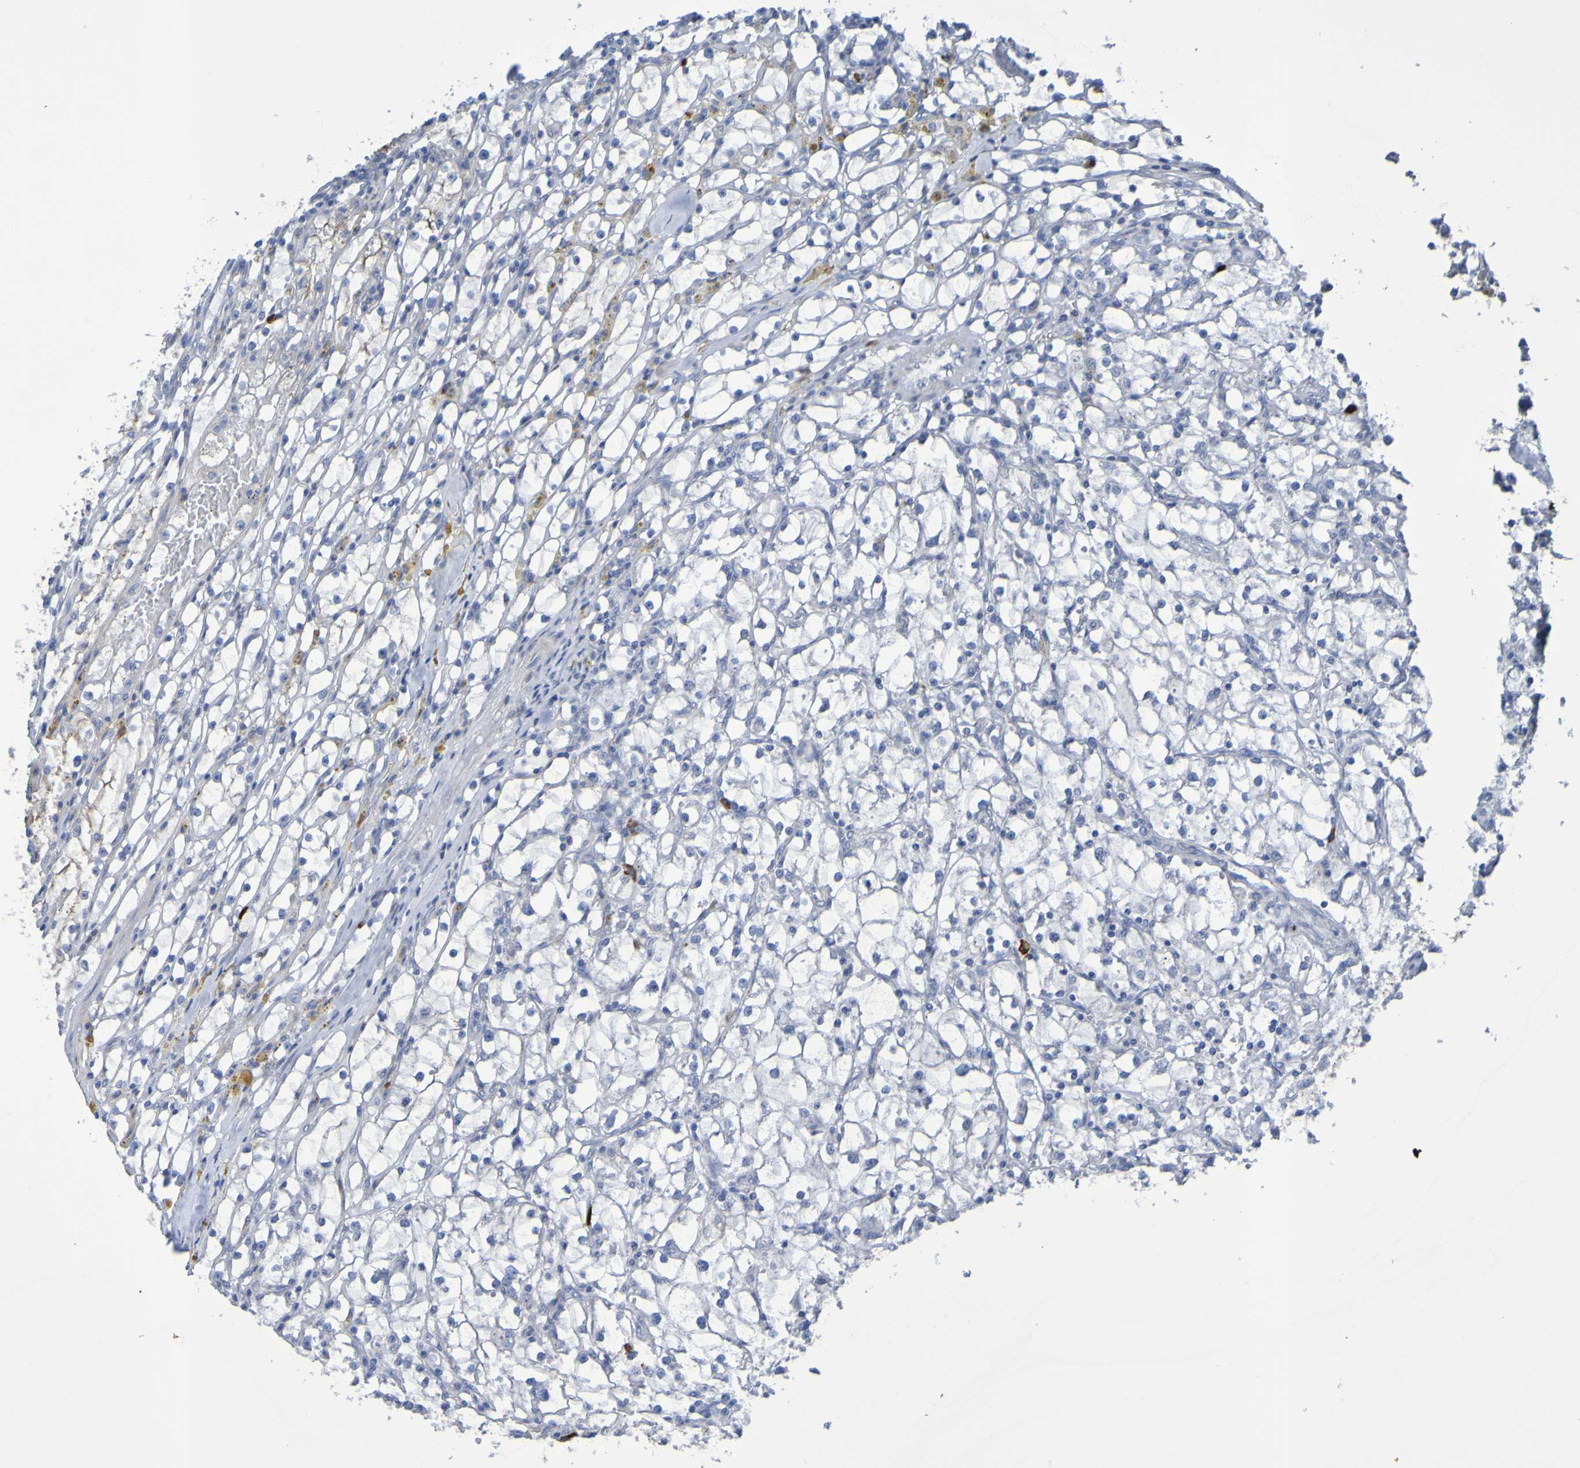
{"staining": {"intensity": "negative", "quantity": "none", "location": "none"}, "tissue": "renal cancer", "cell_type": "Tumor cells", "image_type": "cancer", "snomed": [{"axis": "morphology", "description": "Adenocarcinoma, NOS"}, {"axis": "topography", "description": "Kidney"}], "caption": "Tumor cells are negative for protein expression in human renal adenocarcinoma. The staining is performed using DAB brown chromogen with nuclei counter-stained in using hematoxylin.", "gene": "C11orf24", "patient": {"sex": "male", "age": 56}}